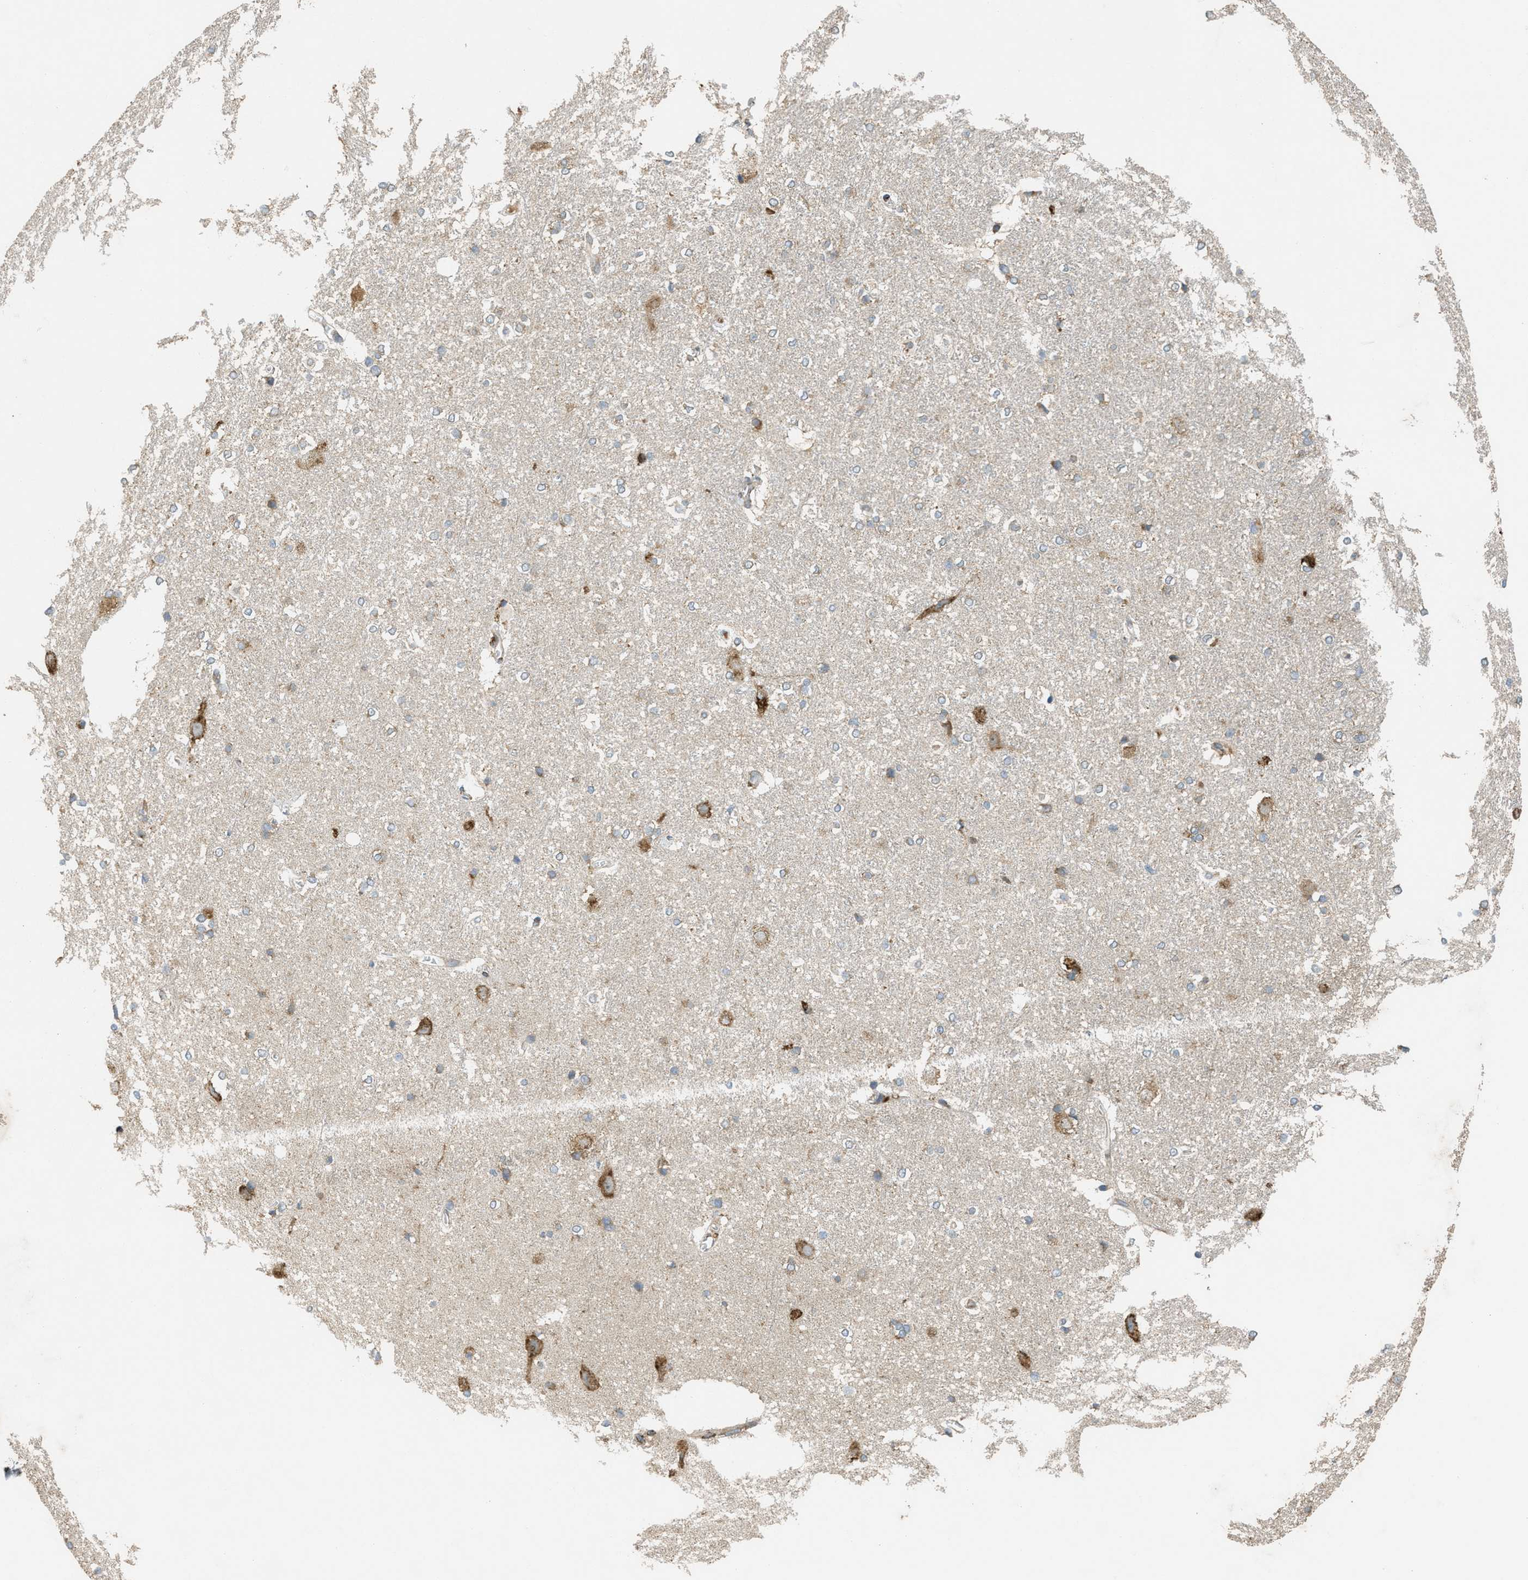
{"staining": {"intensity": "negative", "quantity": "none", "location": "none"}, "tissue": "hippocampus", "cell_type": "Glial cells", "image_type": "normal", "snomed": [{"axis": "morphology", "description": "Normal tissue, NOS"}, {"axis": "topography", "description": "Hippocampus"}], "caption": "Micrograph shows no protein positivity in glial cells of benign hippocampus.", "gene": "PCDH18", "patient": {"sex": "female", "age": 19}}